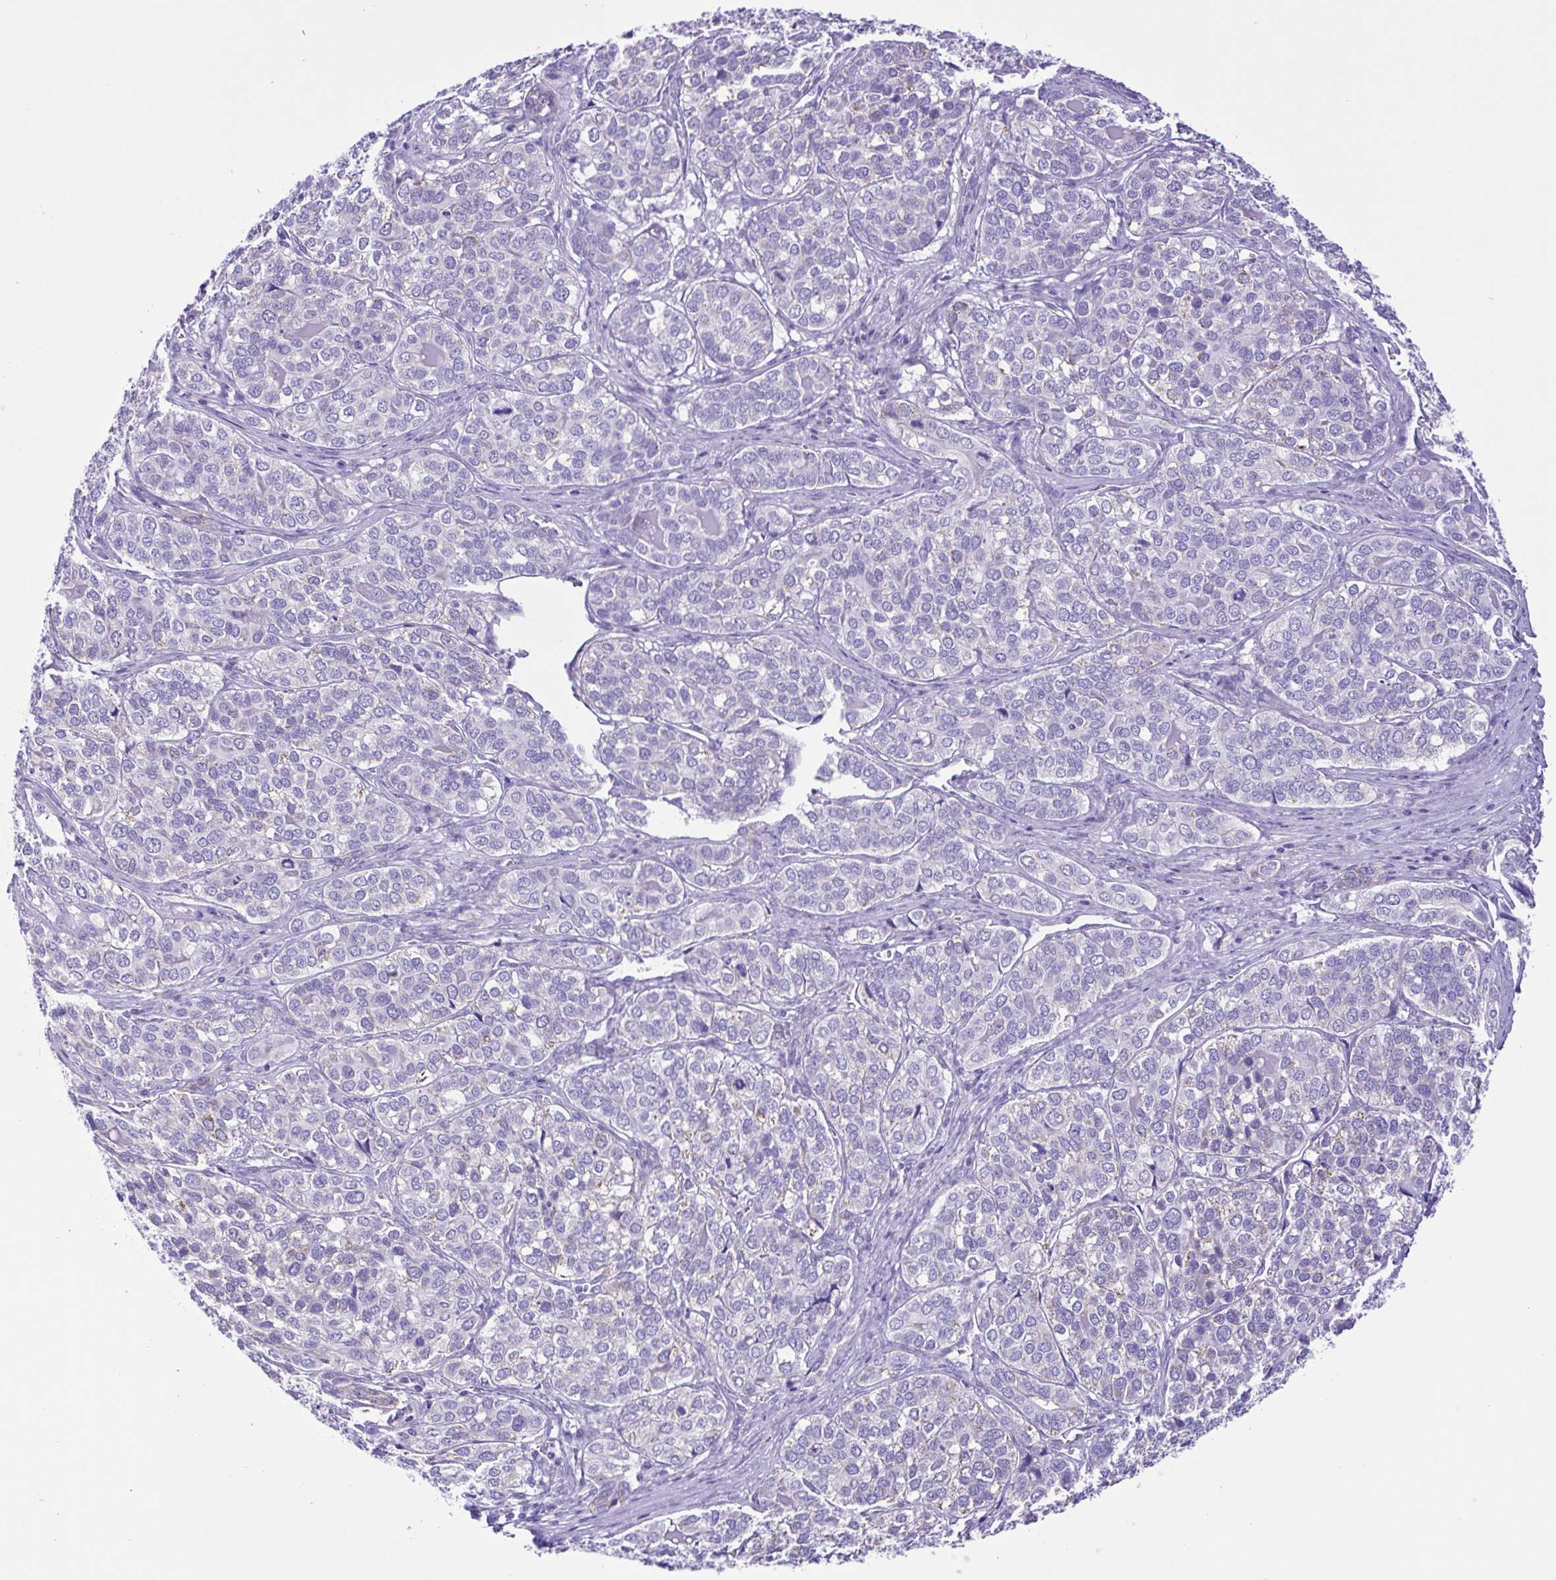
{"staining": {"intensity": "negative", "quantity": "none", "location": "none"}, "tissue": "liver cancer", "cell_type": "Tumor cells", "image_type": "cancer", "snomed": [{"axis": "morphology", "description": "Cholangiocarcinoma"}, {"axis": "topography", "description": "Liver"}], "caption": "IHC micrograph of neoplastic tissue: cholangiocarcinoma (liver) stained with DAB (3,3'-diaminobenzidine) shows no significant protein staining in tumor cells.", "gene": "ISM2", "patient": {"sex": "male", "age": 56}}